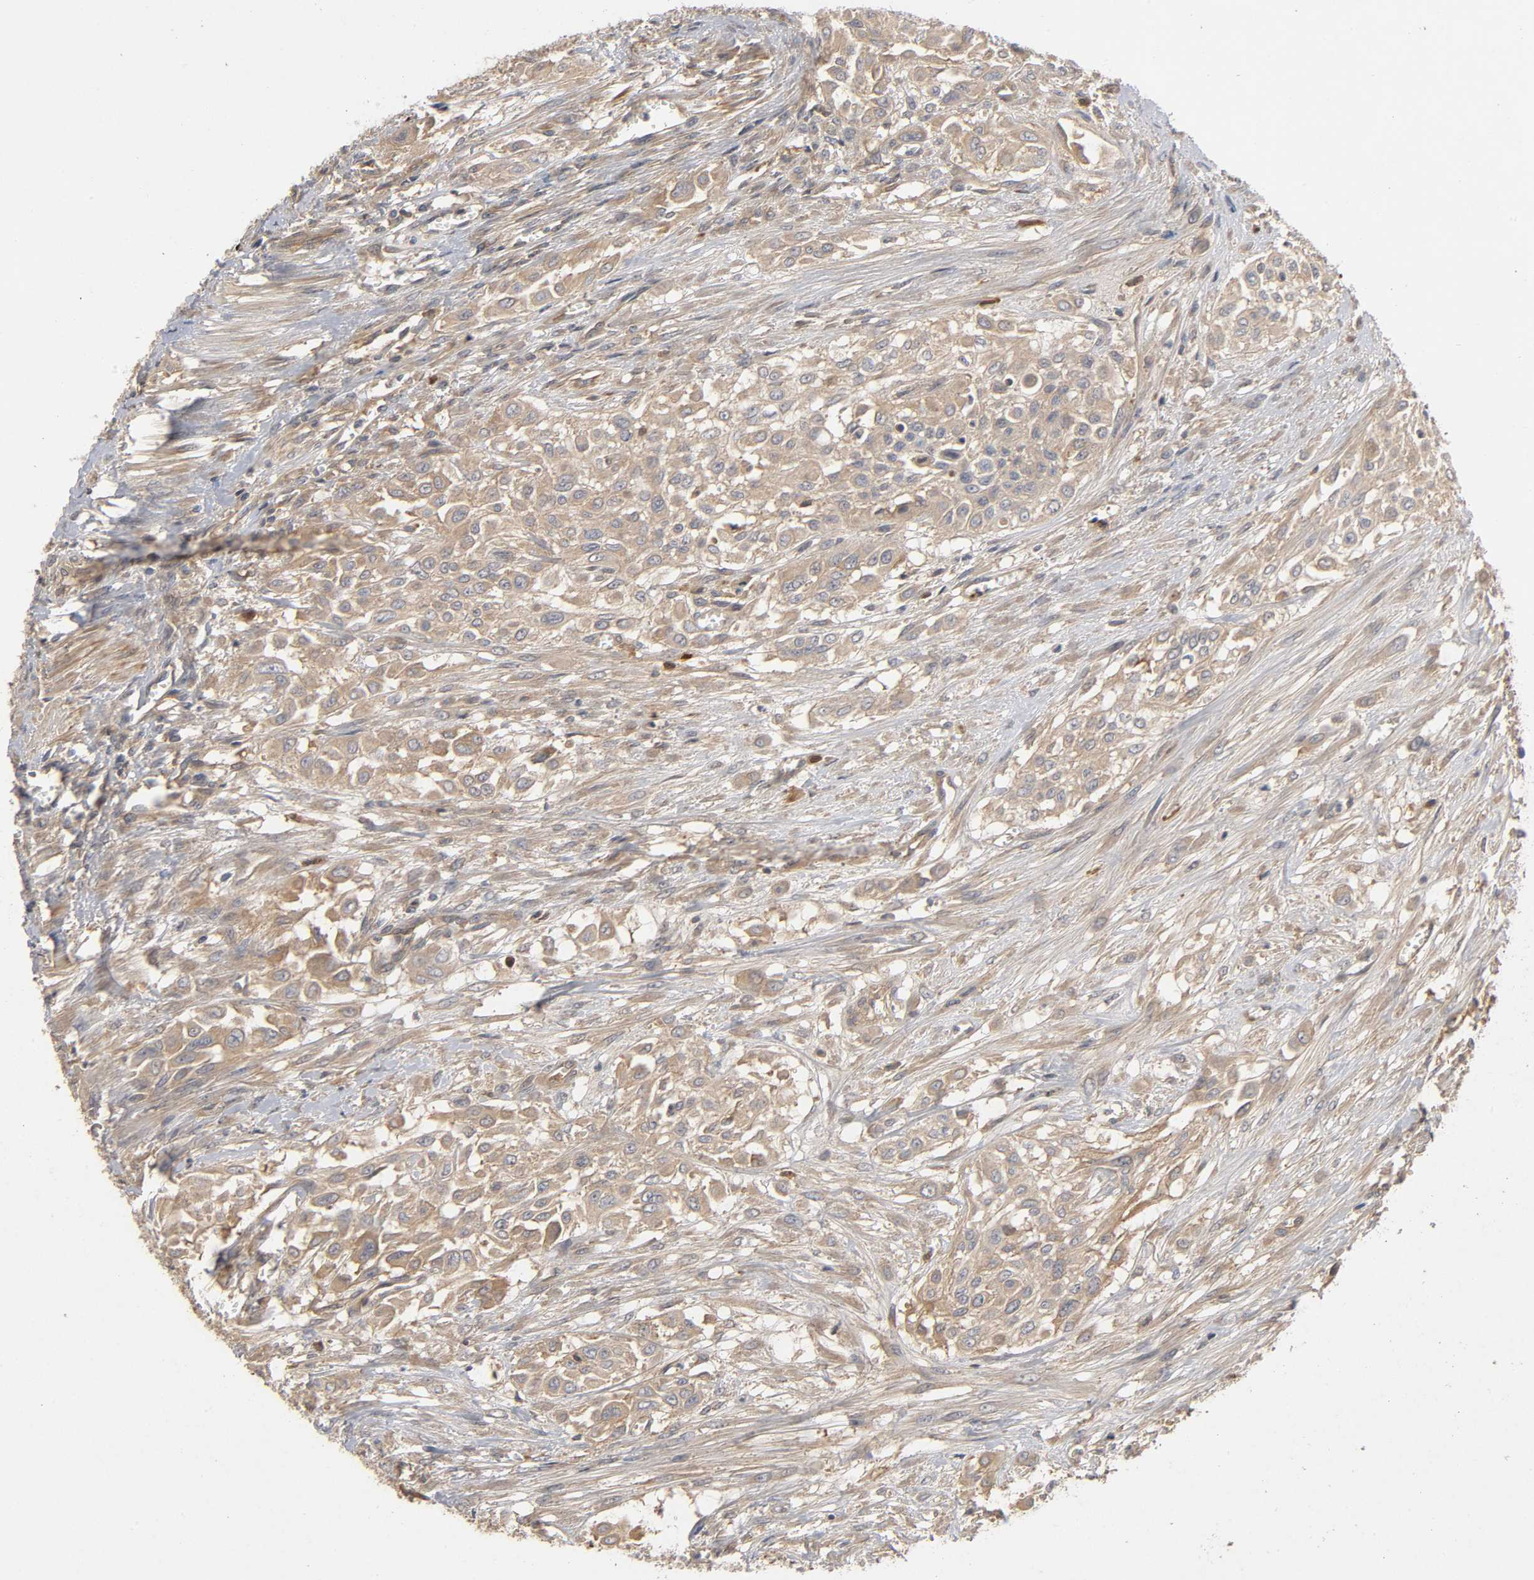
{"staining": {"intensity": "moderate", "quantity": "25%-75%", "location": "cytoplasmic/membranous"}, "tissue": "urothelial cancer", "cell_type": "Tumor cells", "image_type": "cancer", "snomed": [{"axis": "morphology", "description": "Urothelial carcinoma, High grade"}, {"axis": "topography", "description": "Urinary bladder"}], "caption": "The histopathology image shows immunohistochemical staining of high-grade urothelial carcinoma. There is moderate cytoplasmic/membranous expression is appreciated in approximately 25%-75% of tumor cells. The protein is stained brown, and the nuclei are stained in blue (DAB IHC with brightfield microscopy, high magnification).", "gene": "CPB2", "patient": {"sex": "male", "age": 57}}